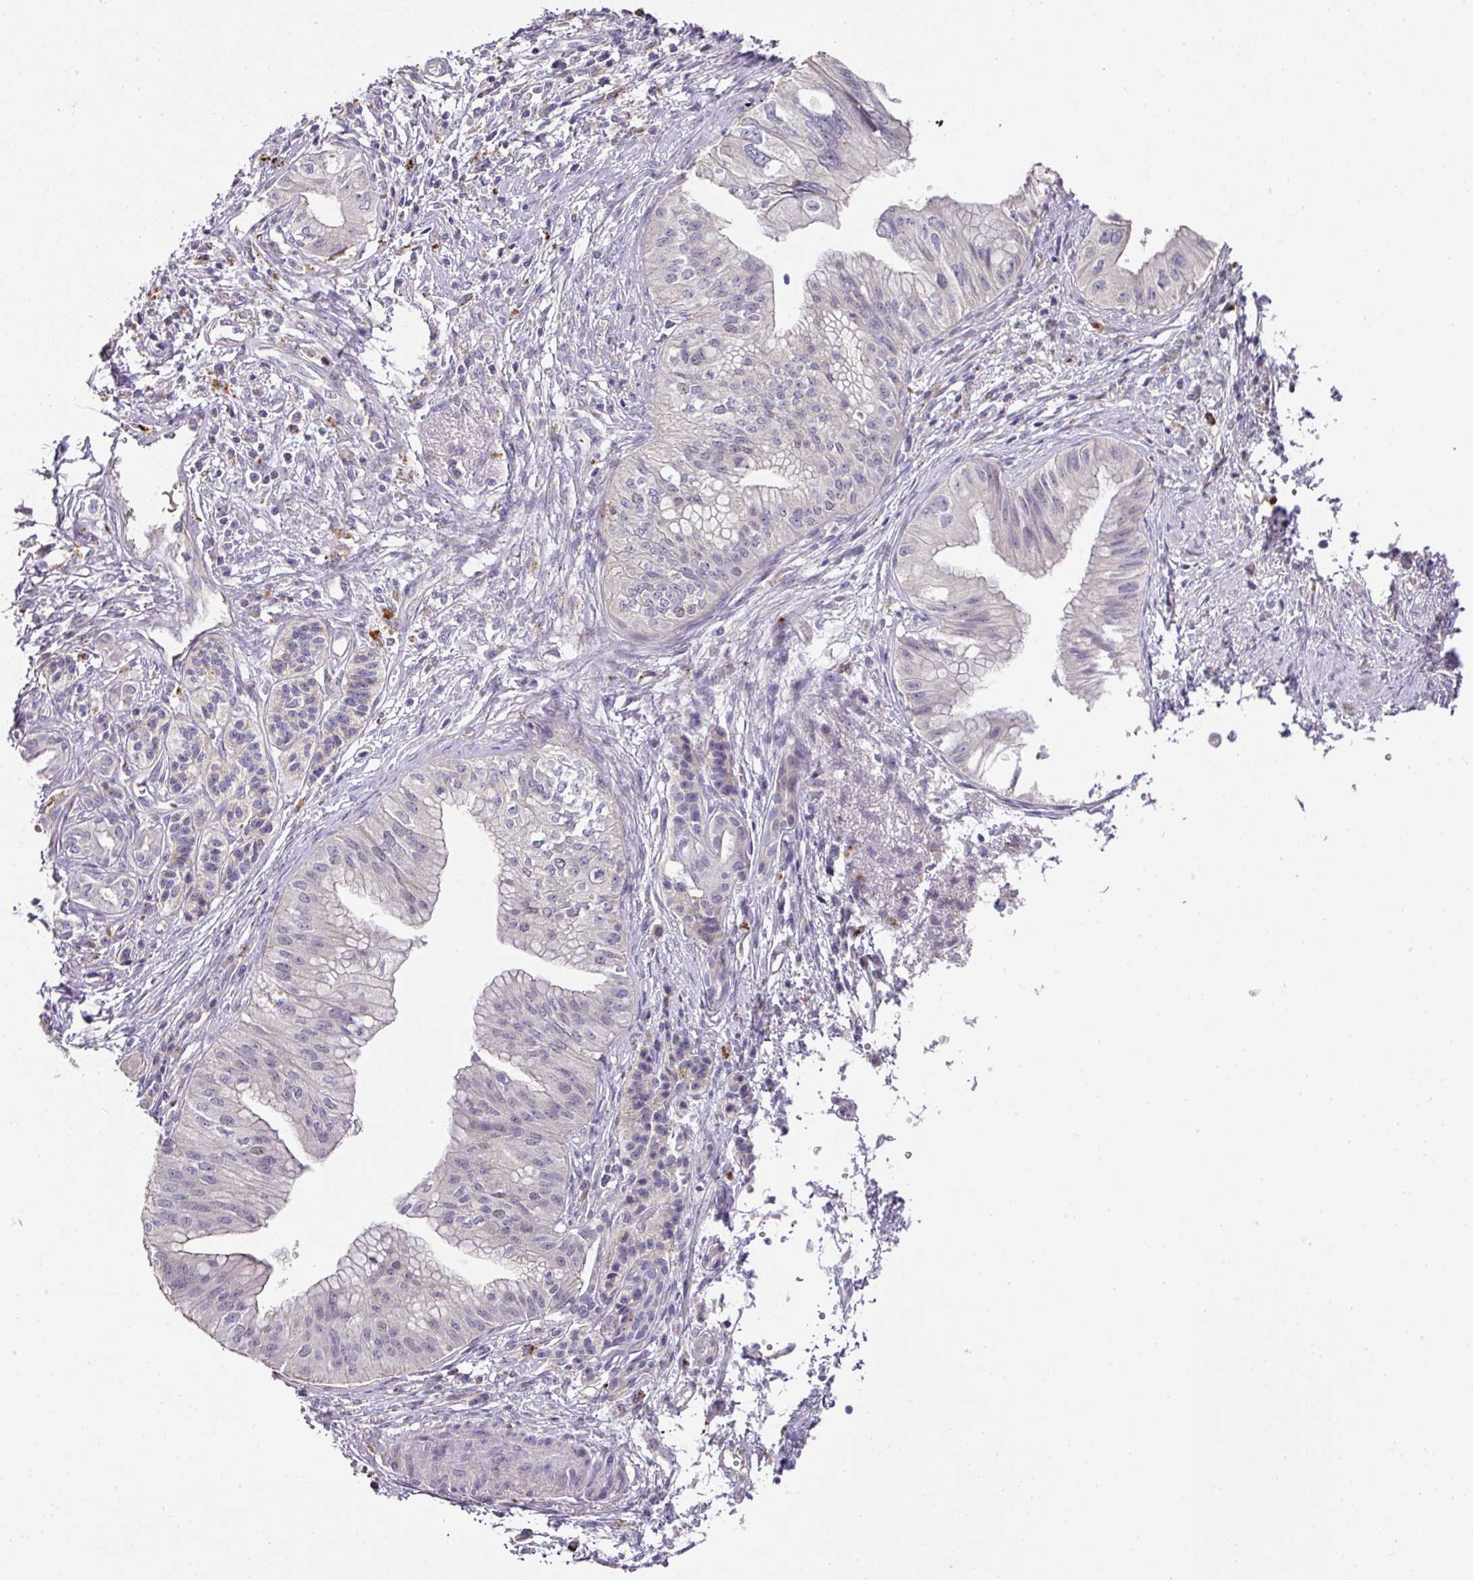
{"staining": {"intensity": "negative", "quantity": "none", "location": "none"}, "tissue": "pancreatic cancer", "cell_type": "Tumor cells", "image_type": "cancer", "snomed": [{"axis": "morphology", "description": "Adenocarcinoma, NOS"}, {"axis": "topography", "description": "Pancreas"}], "caption": "Tumor cells show no significant expression in pancreatic cancer (adenocarcinoma).", "gene": "TARM1", "patient": {"sex": "male", "age": 71}}